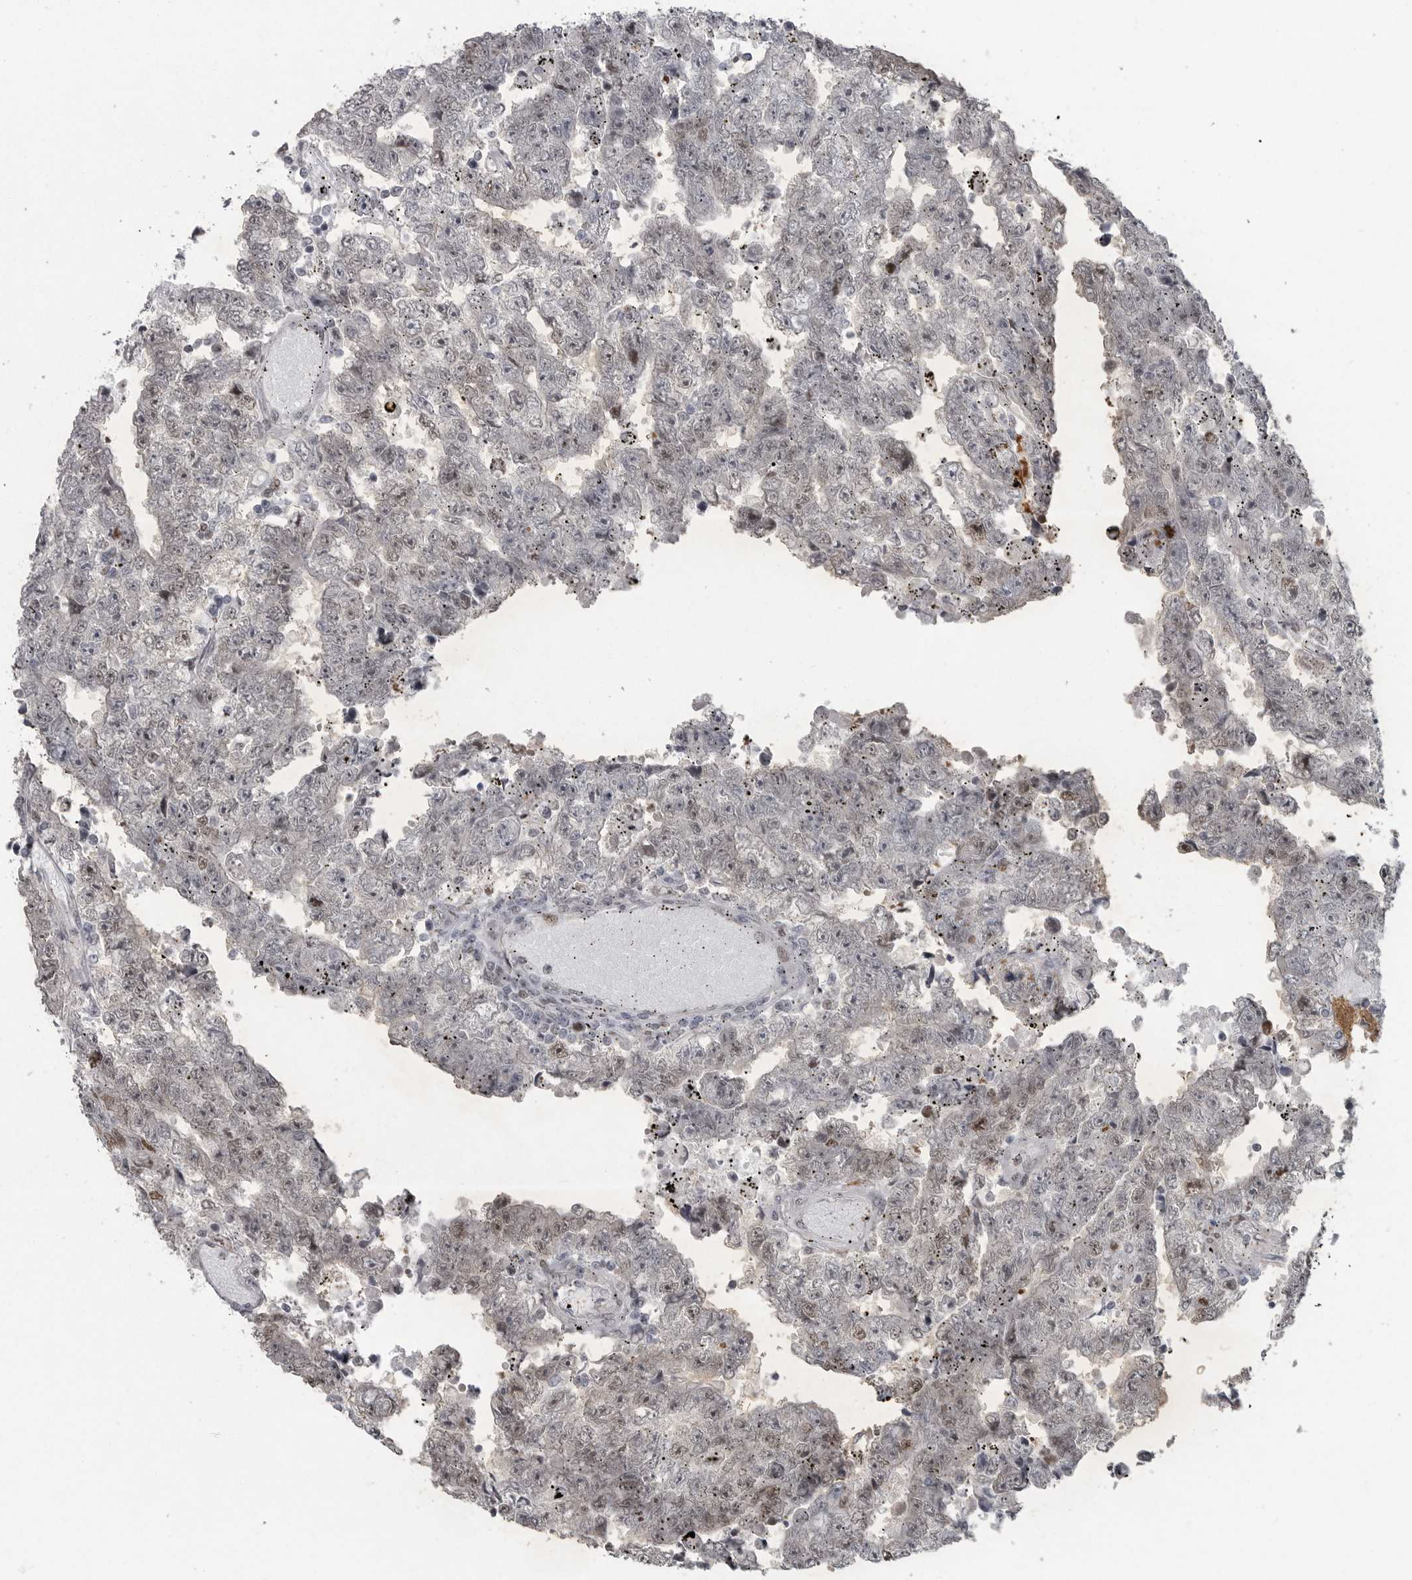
{"staining": {"intensity": "weak", "quantity": "<25%", "location": "nuclear"}, "tissue": "testis cancer", "cell_type": "Tumor cells", "image_type": "cancer", "snomed": [{"axis": "morphology", "description": "Carcinoma, Embryonal, NOS"}, {"axis": "topography", "description": "Testis"}], "caption": "Tumor cells show no significant protein positivity in testis cancer.", "gene": "HMGN3", "patient": {"sex": "male", "age": 25}}